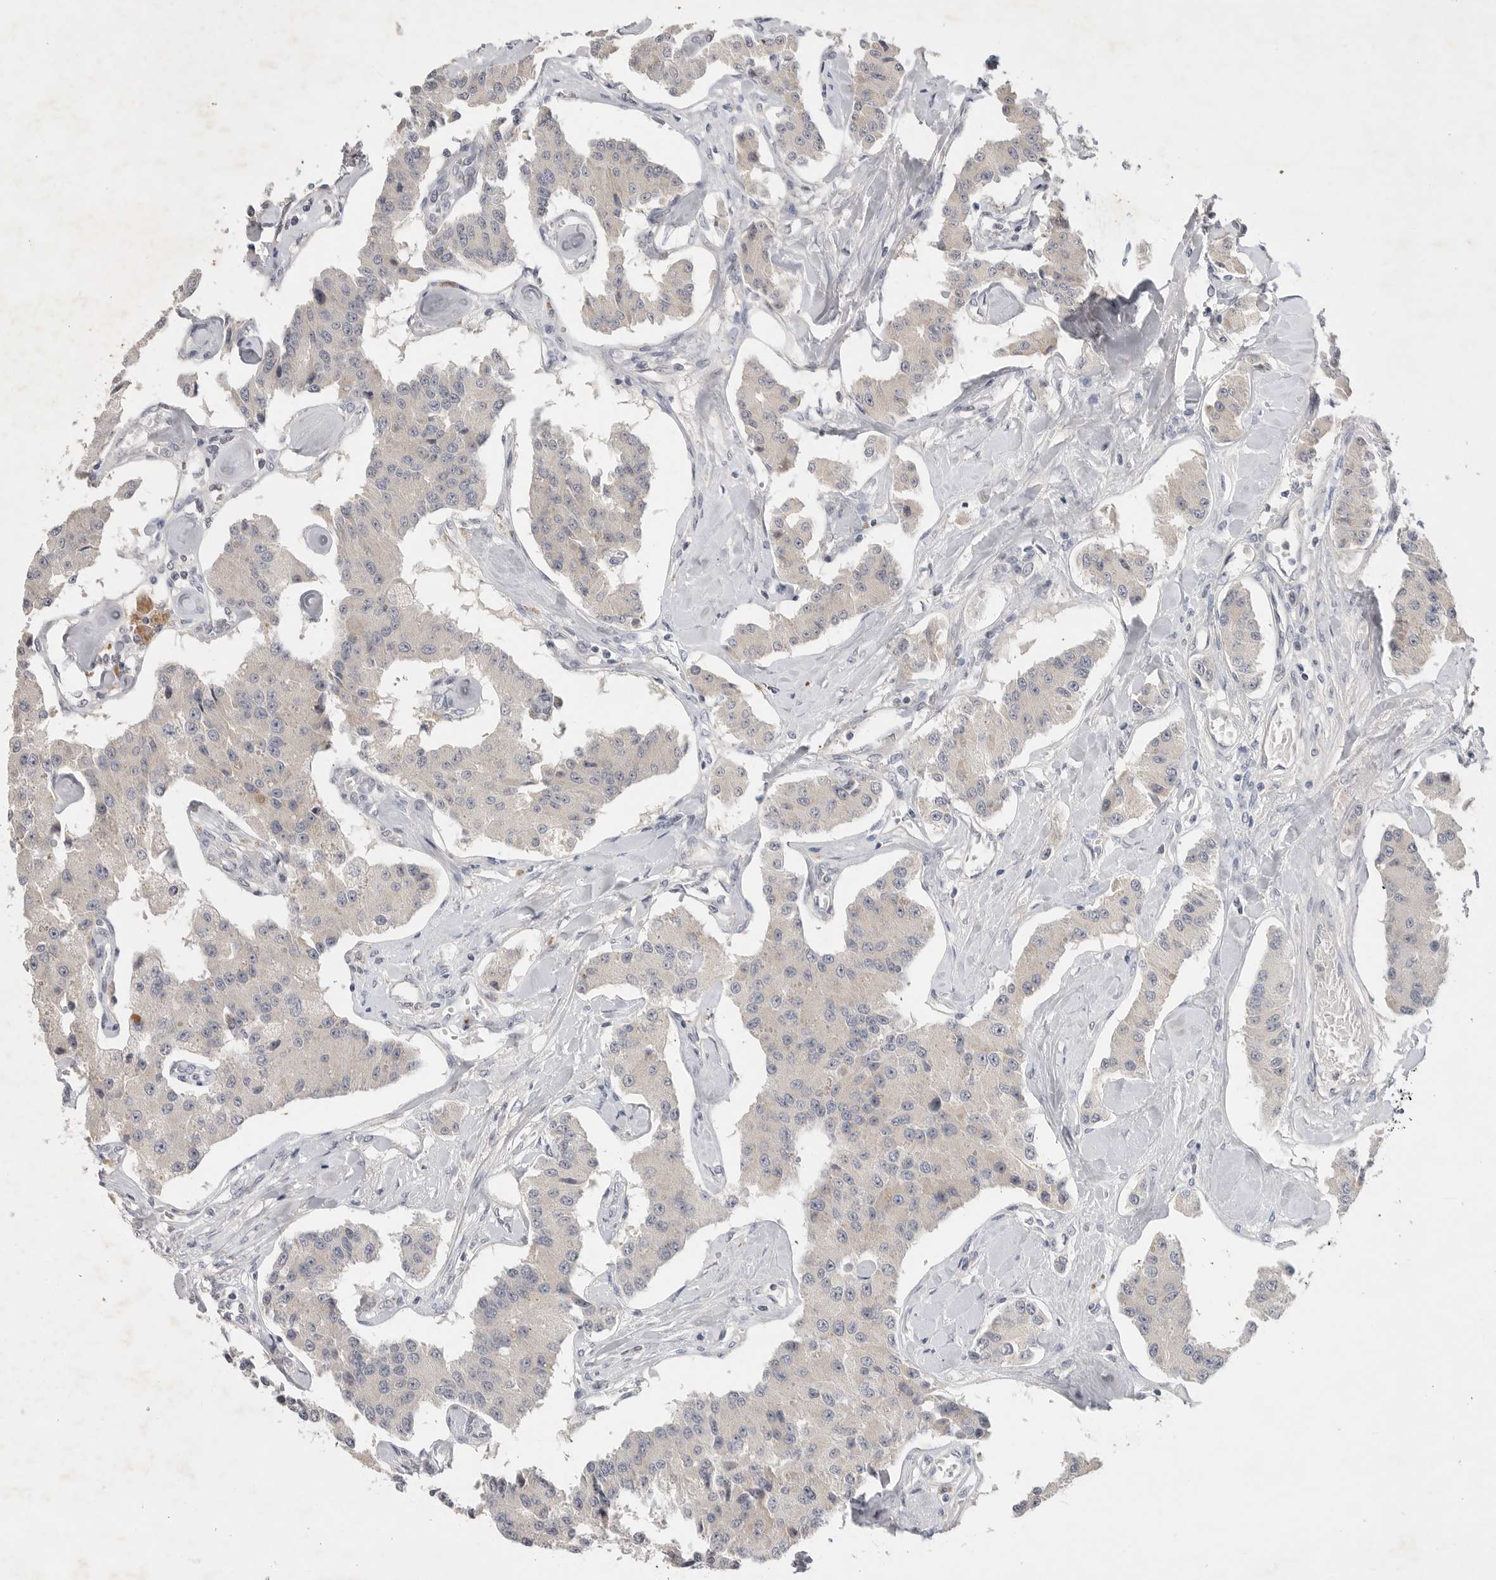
{"staining": {"intensity": "negative", "quantity": "none", "location": "none"}, "tissue": "carcinoid", "cell_type": "Tumor cells", "image_type": "cancer", "snomed": [{"axis": "morphology", "description": "Carcinoid, malignant, NOS"}, {"axis": "topography", "description": "Pancreas"}], "caption": "This is a micrograph of immunohistochemistry staining of carcinoid (malignant), which shows no staining in tumor cells. (DAB IHC, high magnification).", "gene": "ITGAD", "patient": {"sex": "male", "age": 41}}